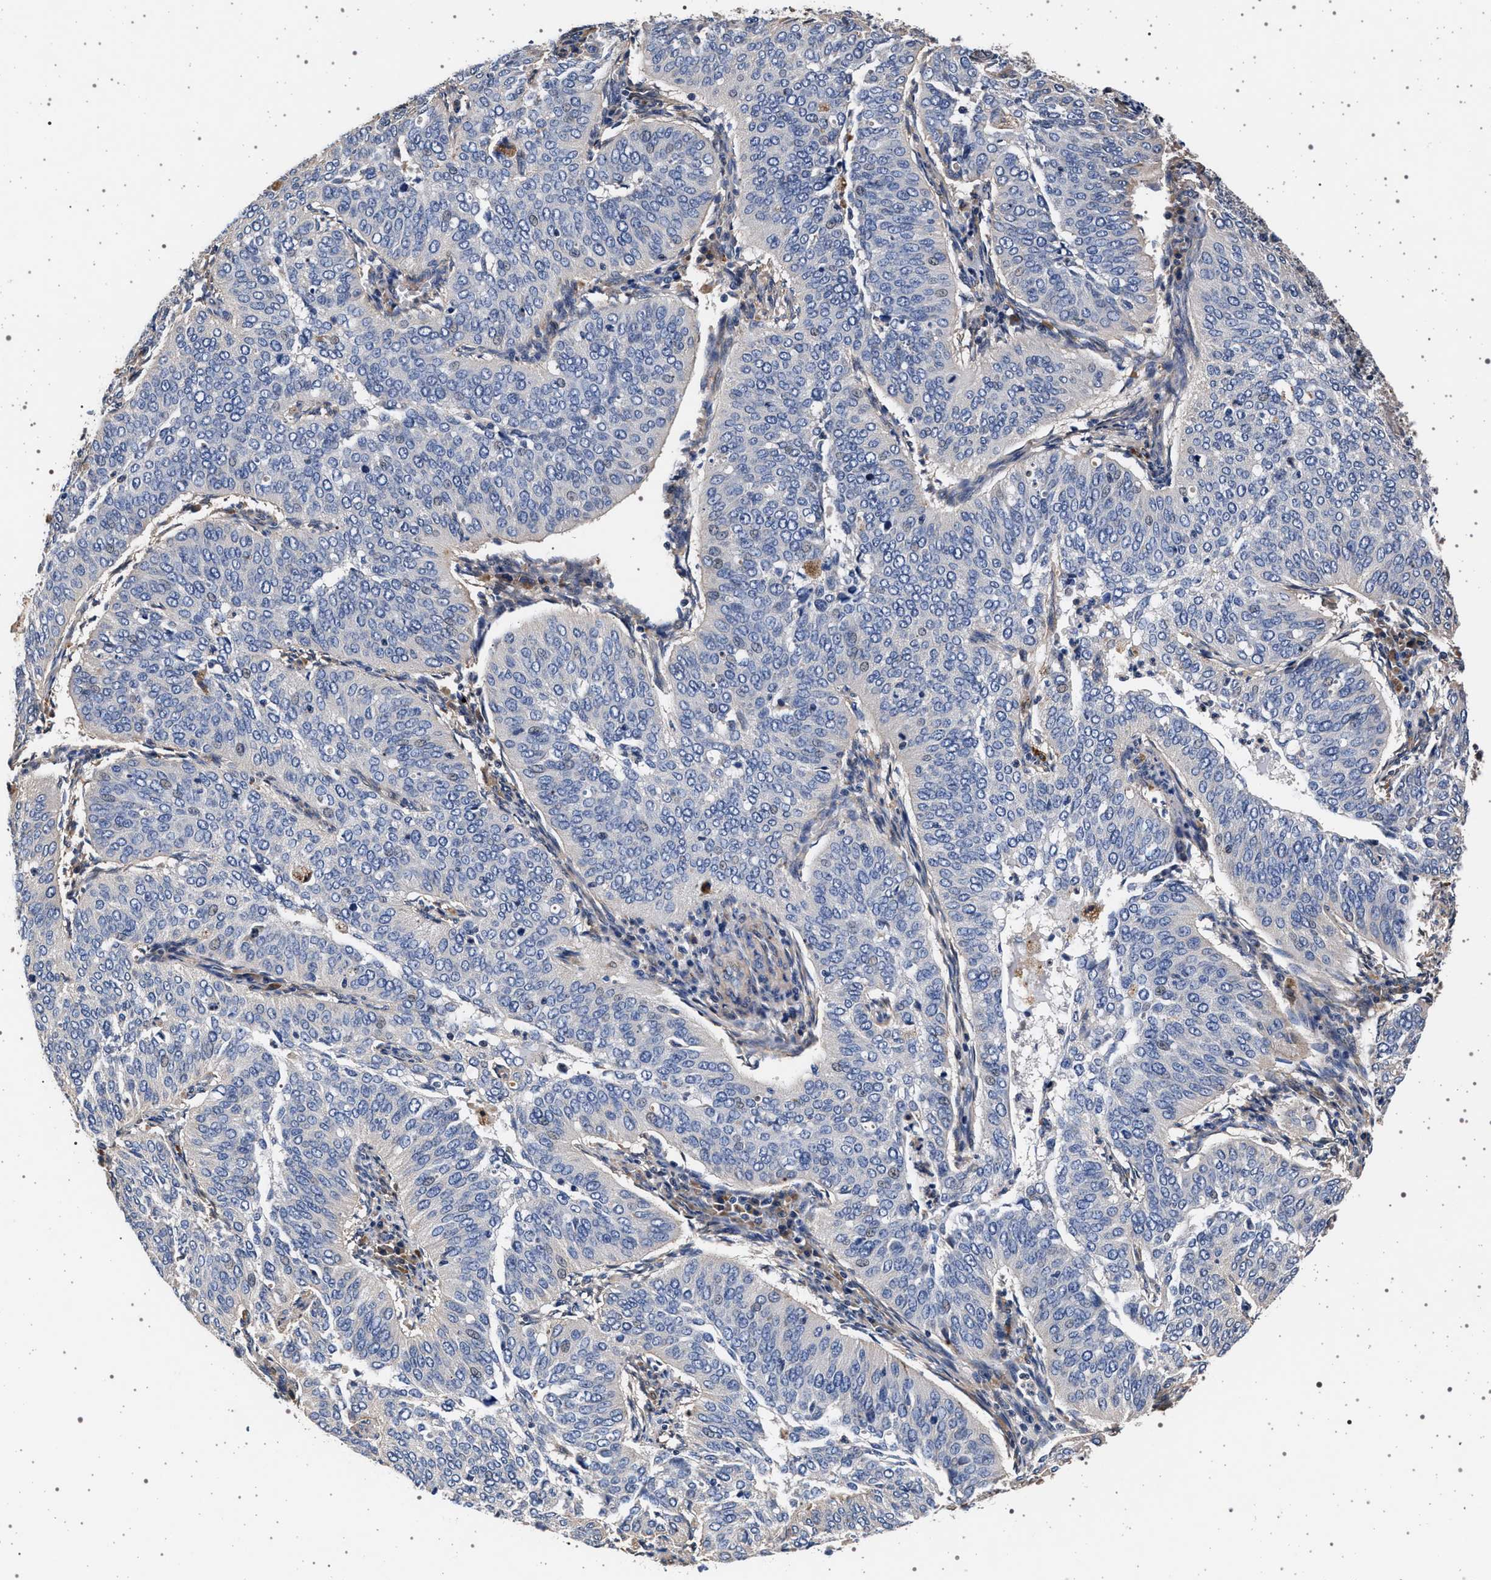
{"staining": {"intensity": "negative", "quantity": "none", "location": "none"}, "tissue": "cervical cancer", "cell_type": "Tumor cells", "image_type": "cancer", "snomed": [{"axis": "morphology", "description": "Normal tissue, NOS"}, {"axis": "morphology", "description": "Squamous cell carcinoma, NOS"}, {"axis": "topography", "description": "Cervix"}], "caption": "This is an IHC micrograph of cervical cancer. There is no positivity in tumor cells.", "gene": "KCNK6", "patient": {"sex": "female", "age": 39}}